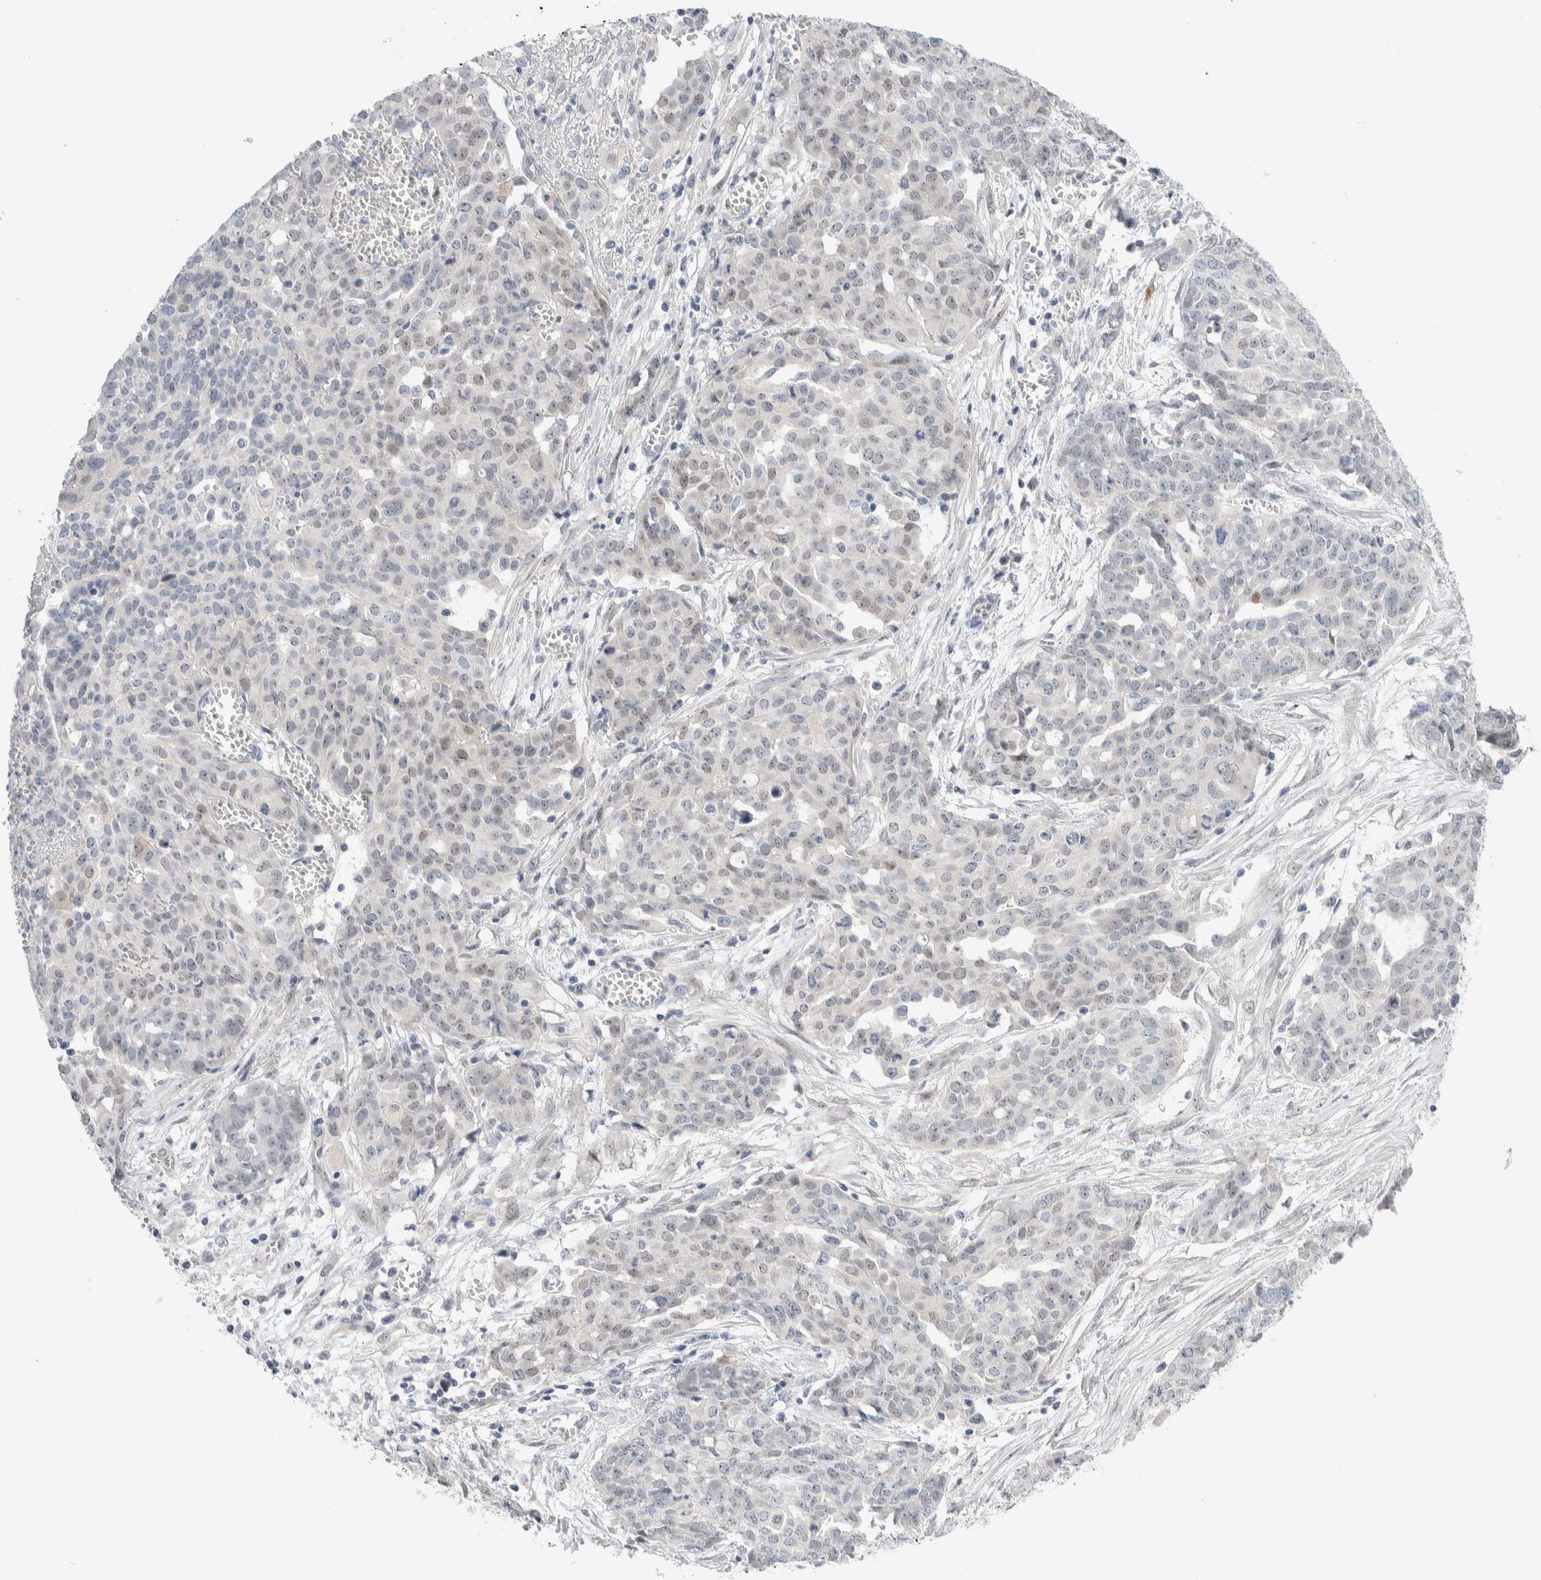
{"staining": {"intensity": "negative", "quantity": "none", "location": "none"}, "tissue": "ovarian cancer", "cell_type": "Tumor cells", "image_type": "cancer", "snomed": [{"axis": "morphology", "description": "Cystadenocarcinoma, serous, NOS"}, {"axis": "topography", "description": "Soft tissue"}, {"axis": "topography", "description": "Ovary"}], "caption": "Ovarian cancer (serous cystadenocarcinoma) was stained to show a protein in brown. There is no significant positivity in tumor cells. (DAB (3,3'-diaminobenzidine) immunohistochemistry visualized using brightfield microscopy, high magnification).", "gene": "DNAJB6", "patient": {"sex": "female", "age": 57}}